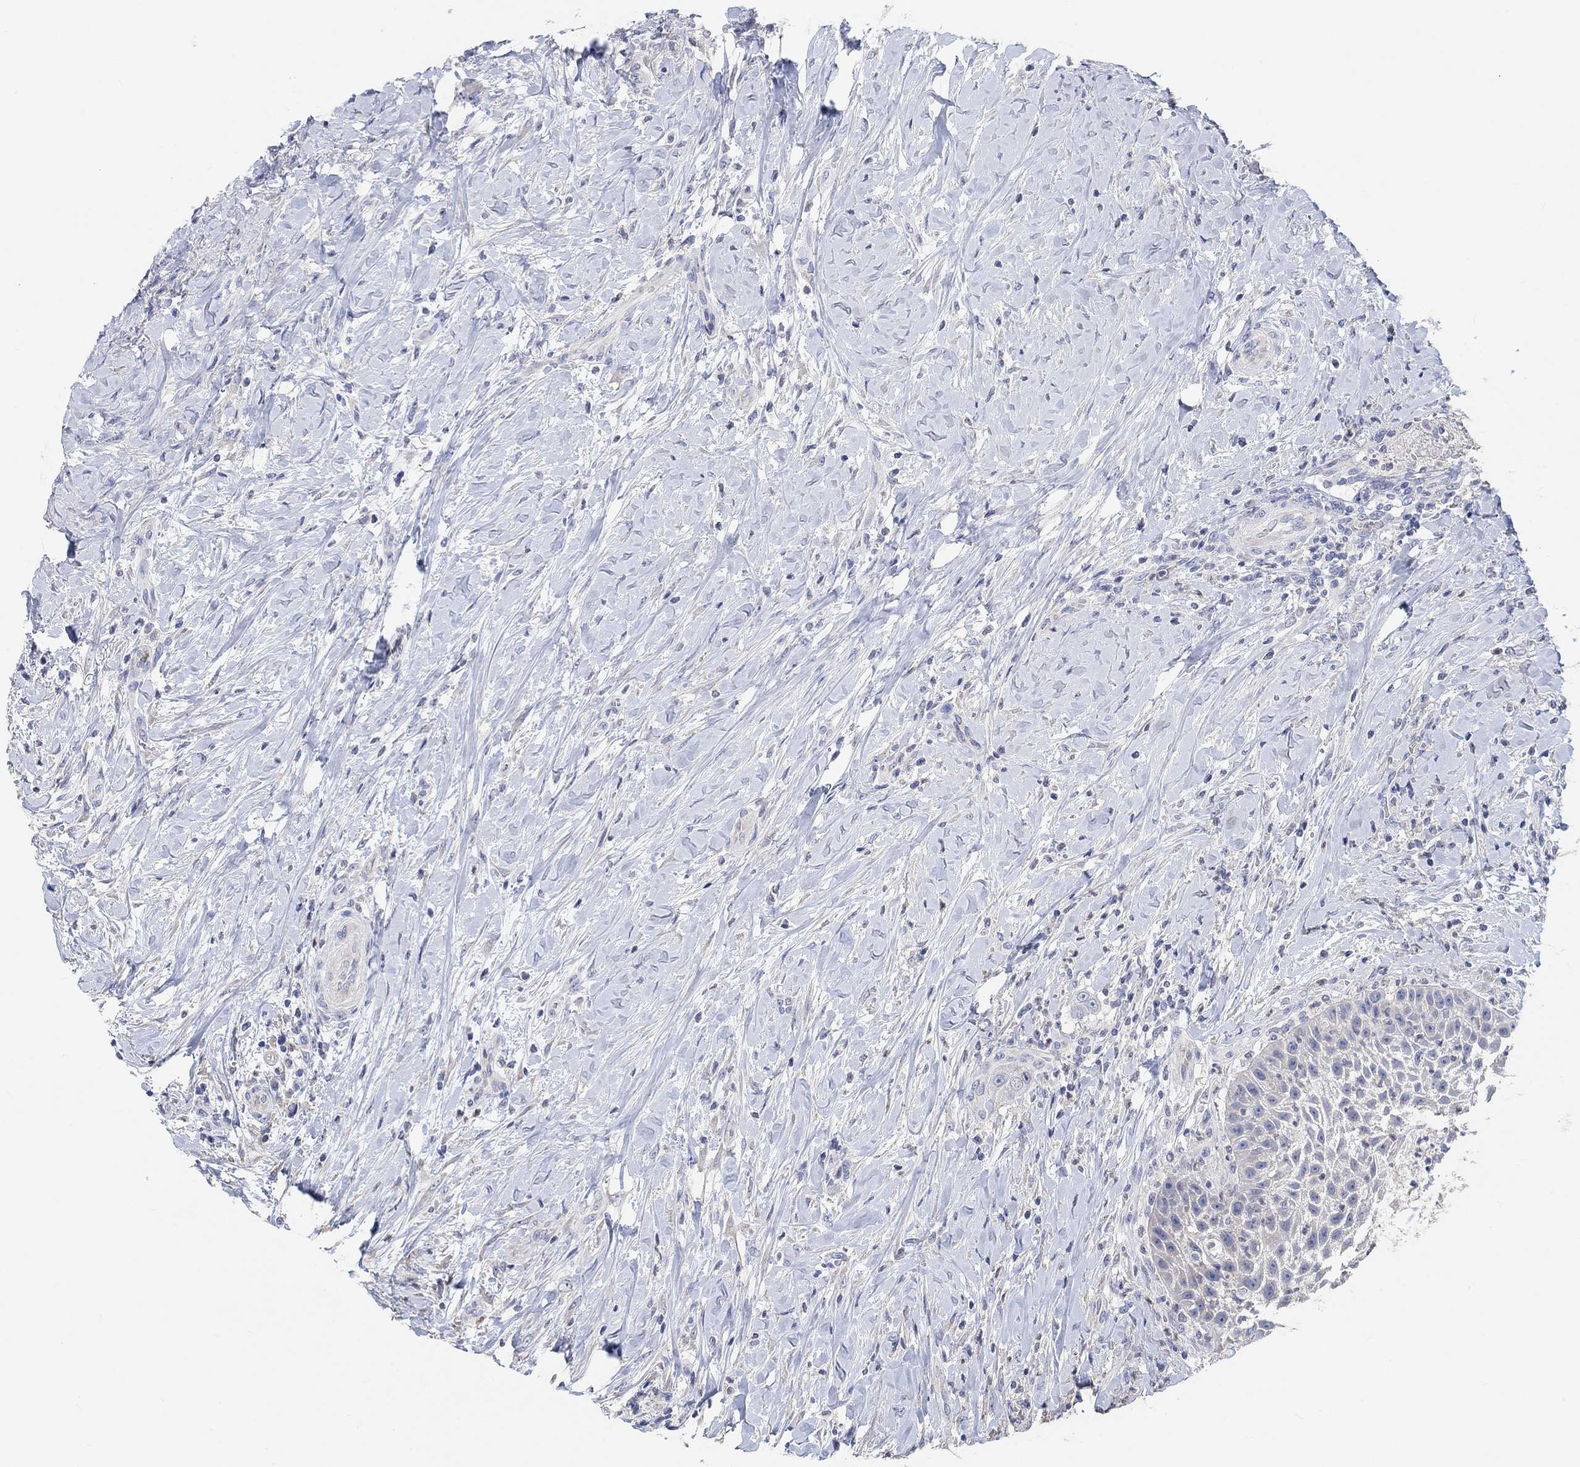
{"staining": {"intensity": "negative", "quantity": "none", "location": "none"}, "tissue": "head and neck cancer", "cell_type": "Tumor cells", "image_type": "cancer", "snomed": [{"axis": "morphology", "description": "Squamous cell carcinoma, NOS"}, {"axis": "topography", "description": "Head-Neck"}], "caption": "Micrograph shows no protein expression in tumor cells of squamous cell carcinoma (head and neck) tissue.", "gene": "NLRP14", "patient": {"sex": "male", "age": 69}}